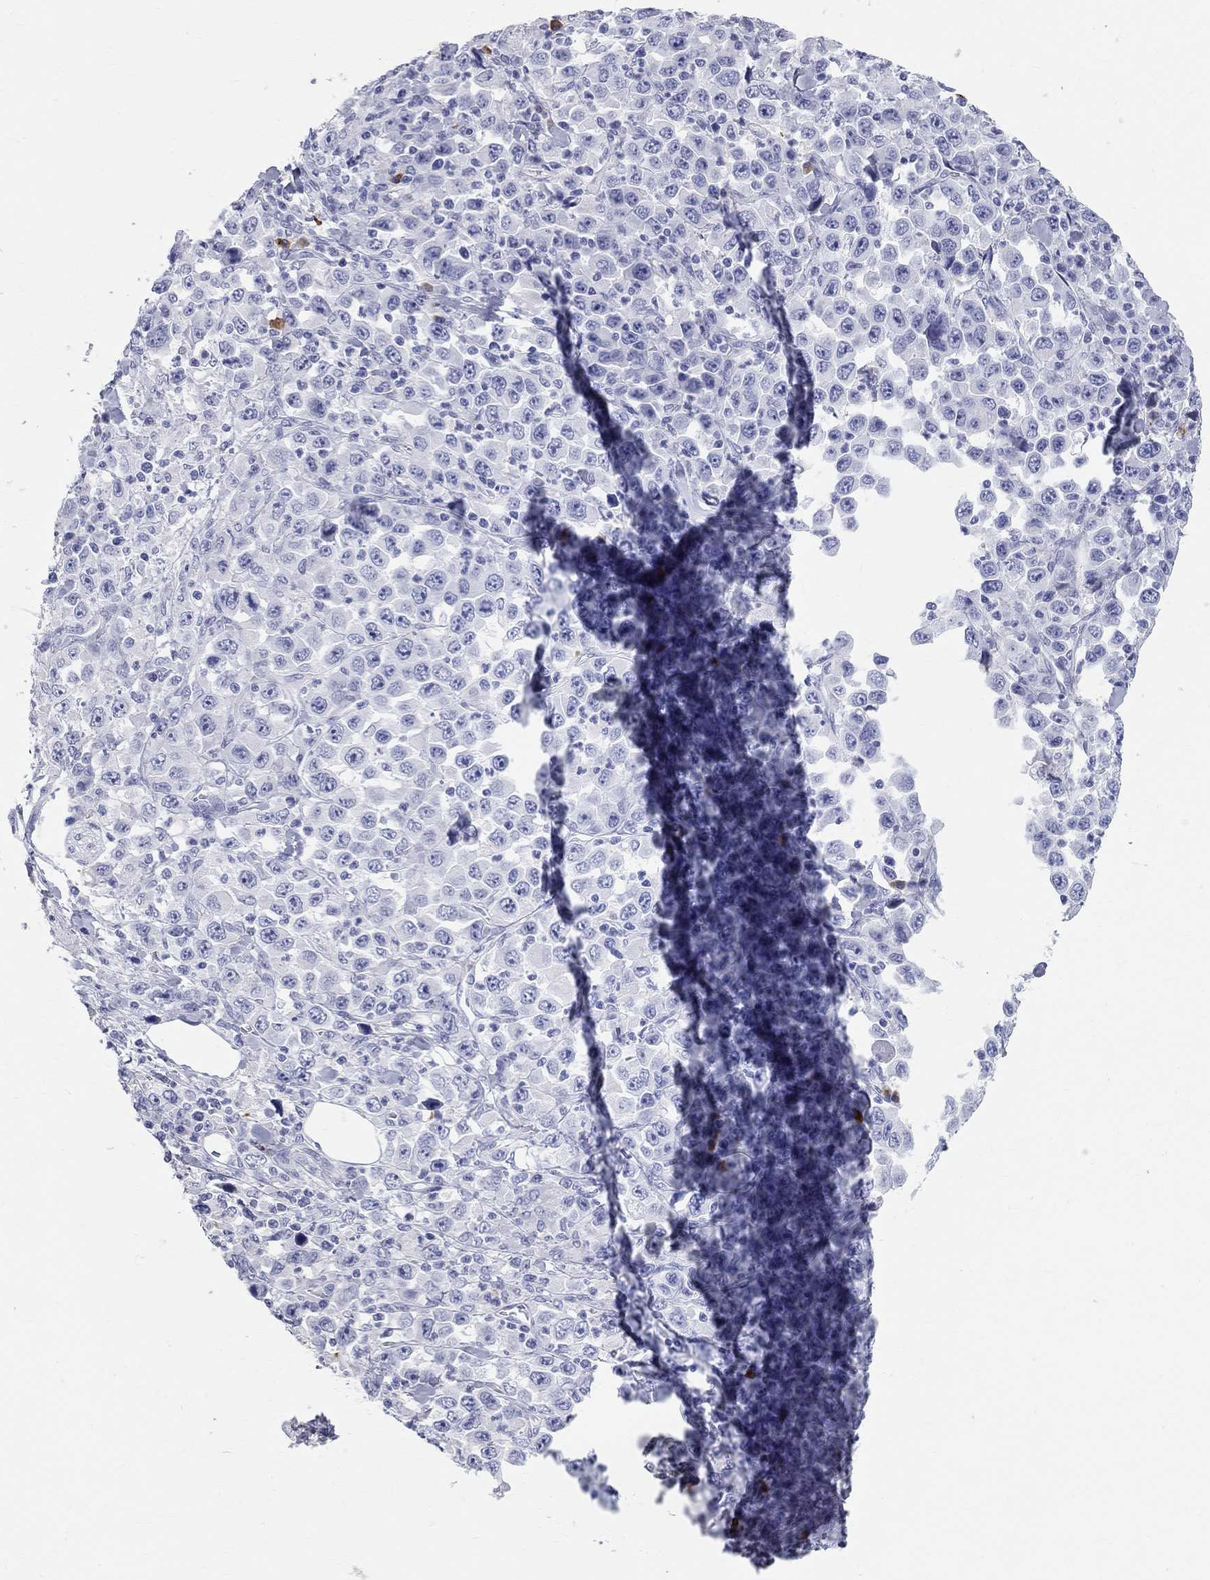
{"staining": {"intensity": "negative", "quantity": "none", "location": "none"}, "tissue": "stomach cancer", "cell_type": "Tumor cells", "image_type": "cancer", "snomed": [{"axis": "morphology", "description": "Normal tissue, NOS"}, {"axis": "morphology", "description": "Adenocarcinoma, NOS"}, {"axis": "topography", "description": "Stomach, upper"}, {"axis": "topography", "description": "Stomach"}], "caption": "IHC of stomach cancer (adenocarcinoma) displays no positivity in tumor cells.", "gene": "PHOX2B", "patient": {"sex": "male", "age": 59}}